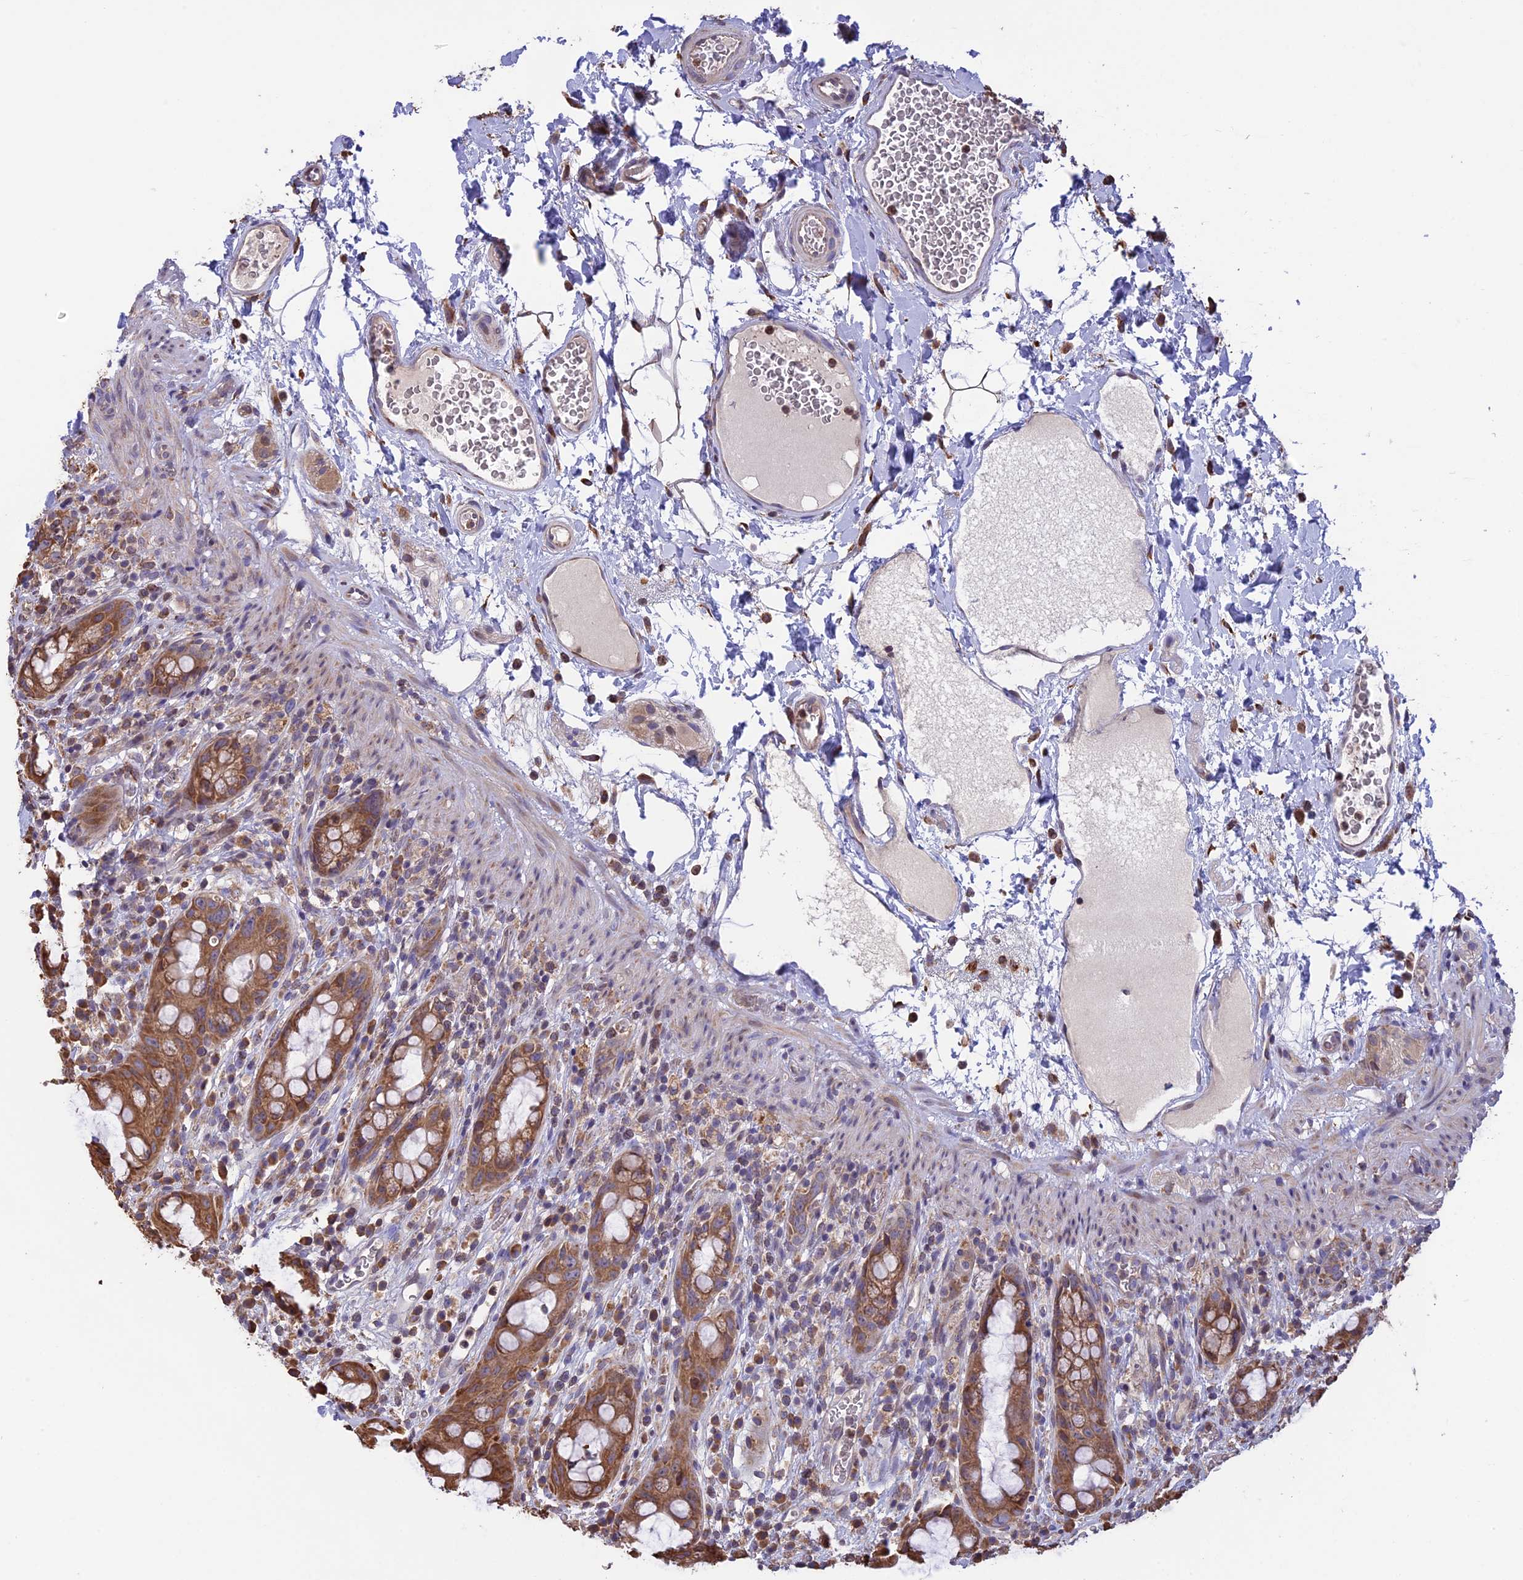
{"staining": {"intensity": "moderate", "quantity": ">75%", "location": "cytoplasmic/membranous"}, "tissue": "rectum", "cell_type": "Glandular cells", "image_type": "normal", "snomed": [{"axis": "morphology", "description": "Normal tissue, NOS"}, {"axis": "topography", "description": "Rectum"}], "caption": "Brown immunohistochemical staining in unremarkable rectum exhibits moderate cytoplasmic/membranous positivity in approximately >75% of glandular cells. The protein is stained brown, and the nuclei are stained in blue (DAB IHC with brightfield microscopy, high magnification).", "gene": "DMRTA2", "patient": {"sex": "female", "age": 57}}